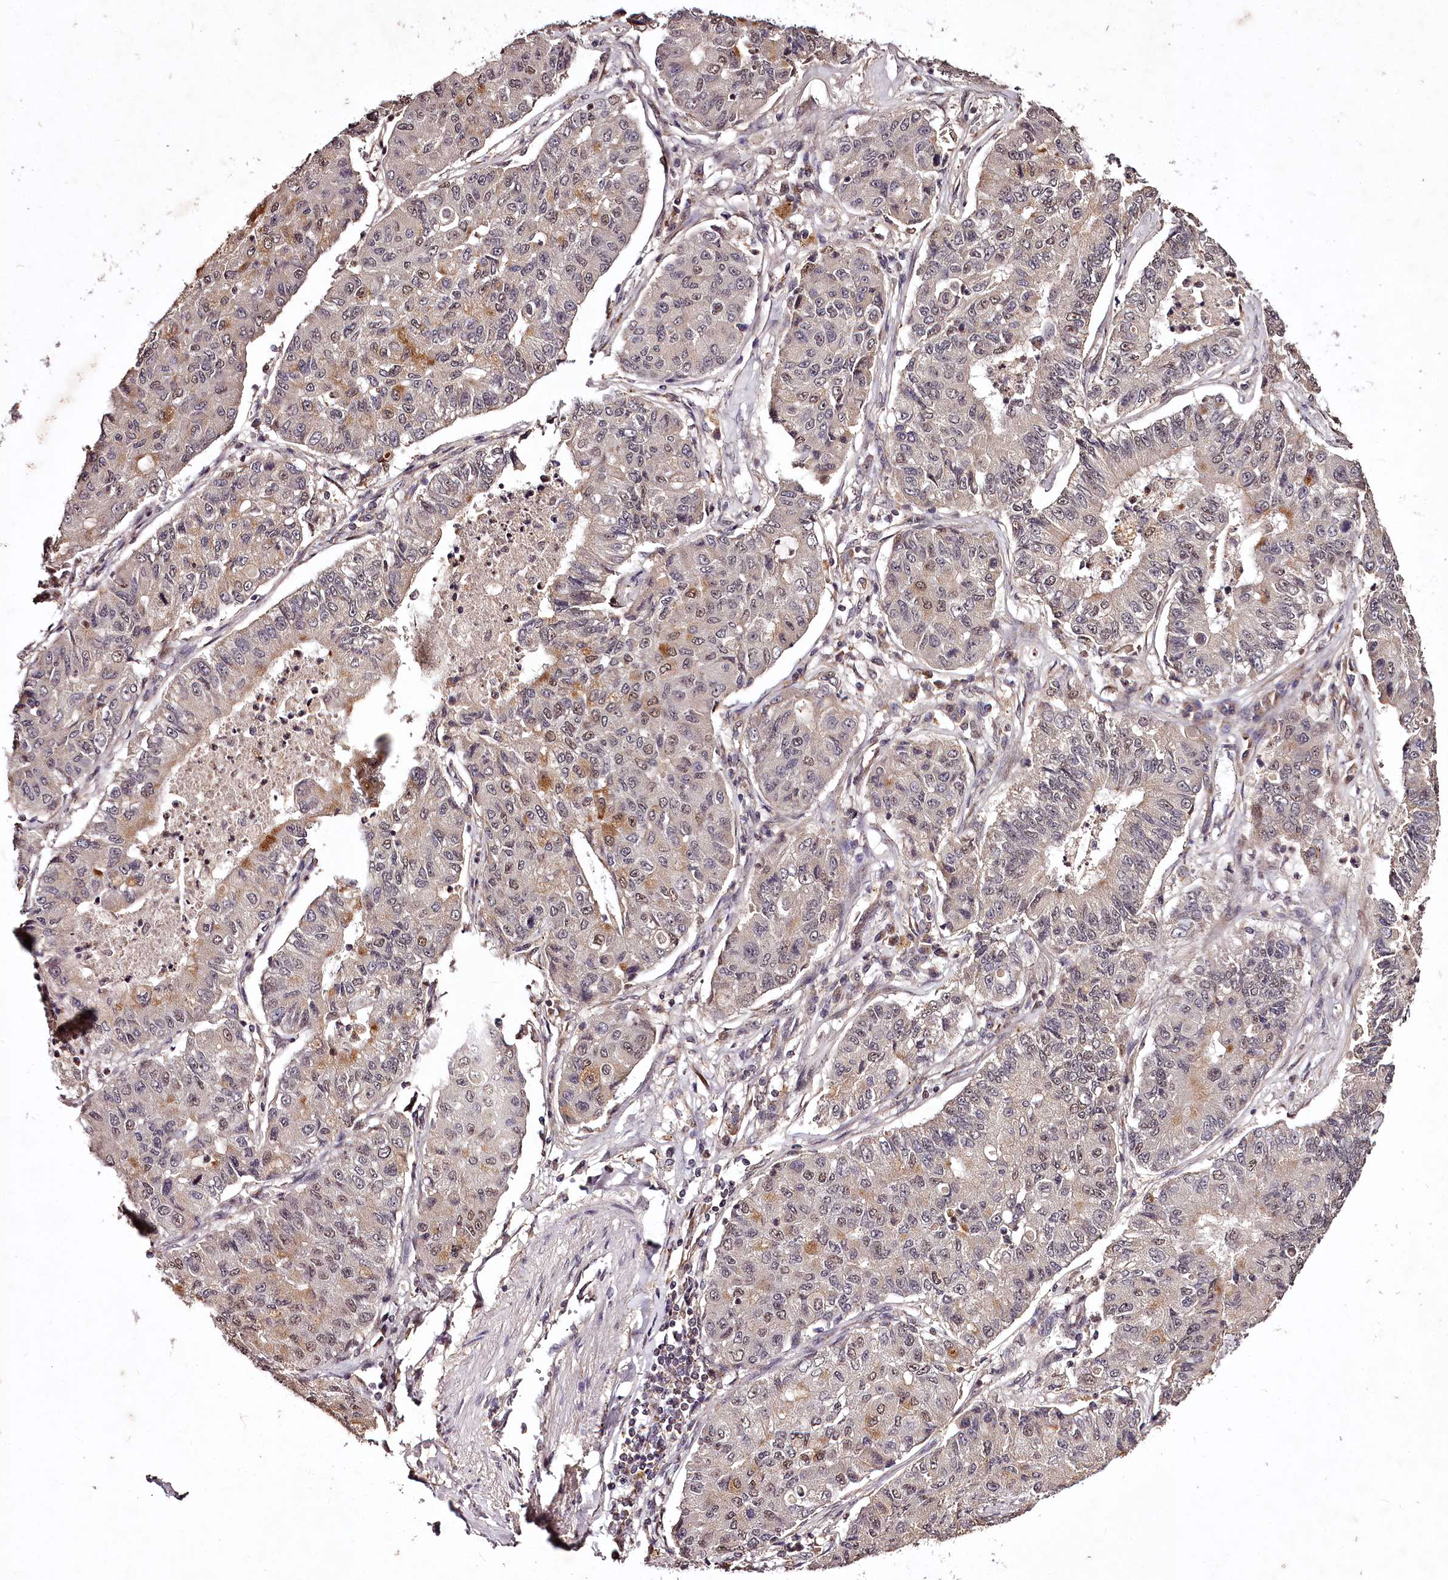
{"staining": {"intensity": "weak", "quantity": "25%-75%", "location": "nuclear"}, "tissue": "lung cancer", "cell_type": "Tumor cells", "image_type": "cancer", "snomed": [{"axis": "morphology", "description": "Squamous cell carcinoma, NOS"}, {"axis": "topography", "description": "Lung"}], "caption": "There is low levels of weak nuclear expression in tumor cells of lung cancer, as demonstrated by immunohistochemical staining (brown color).", "gene": "MAML3", "patient": {"sex": "male", "age": 74}}